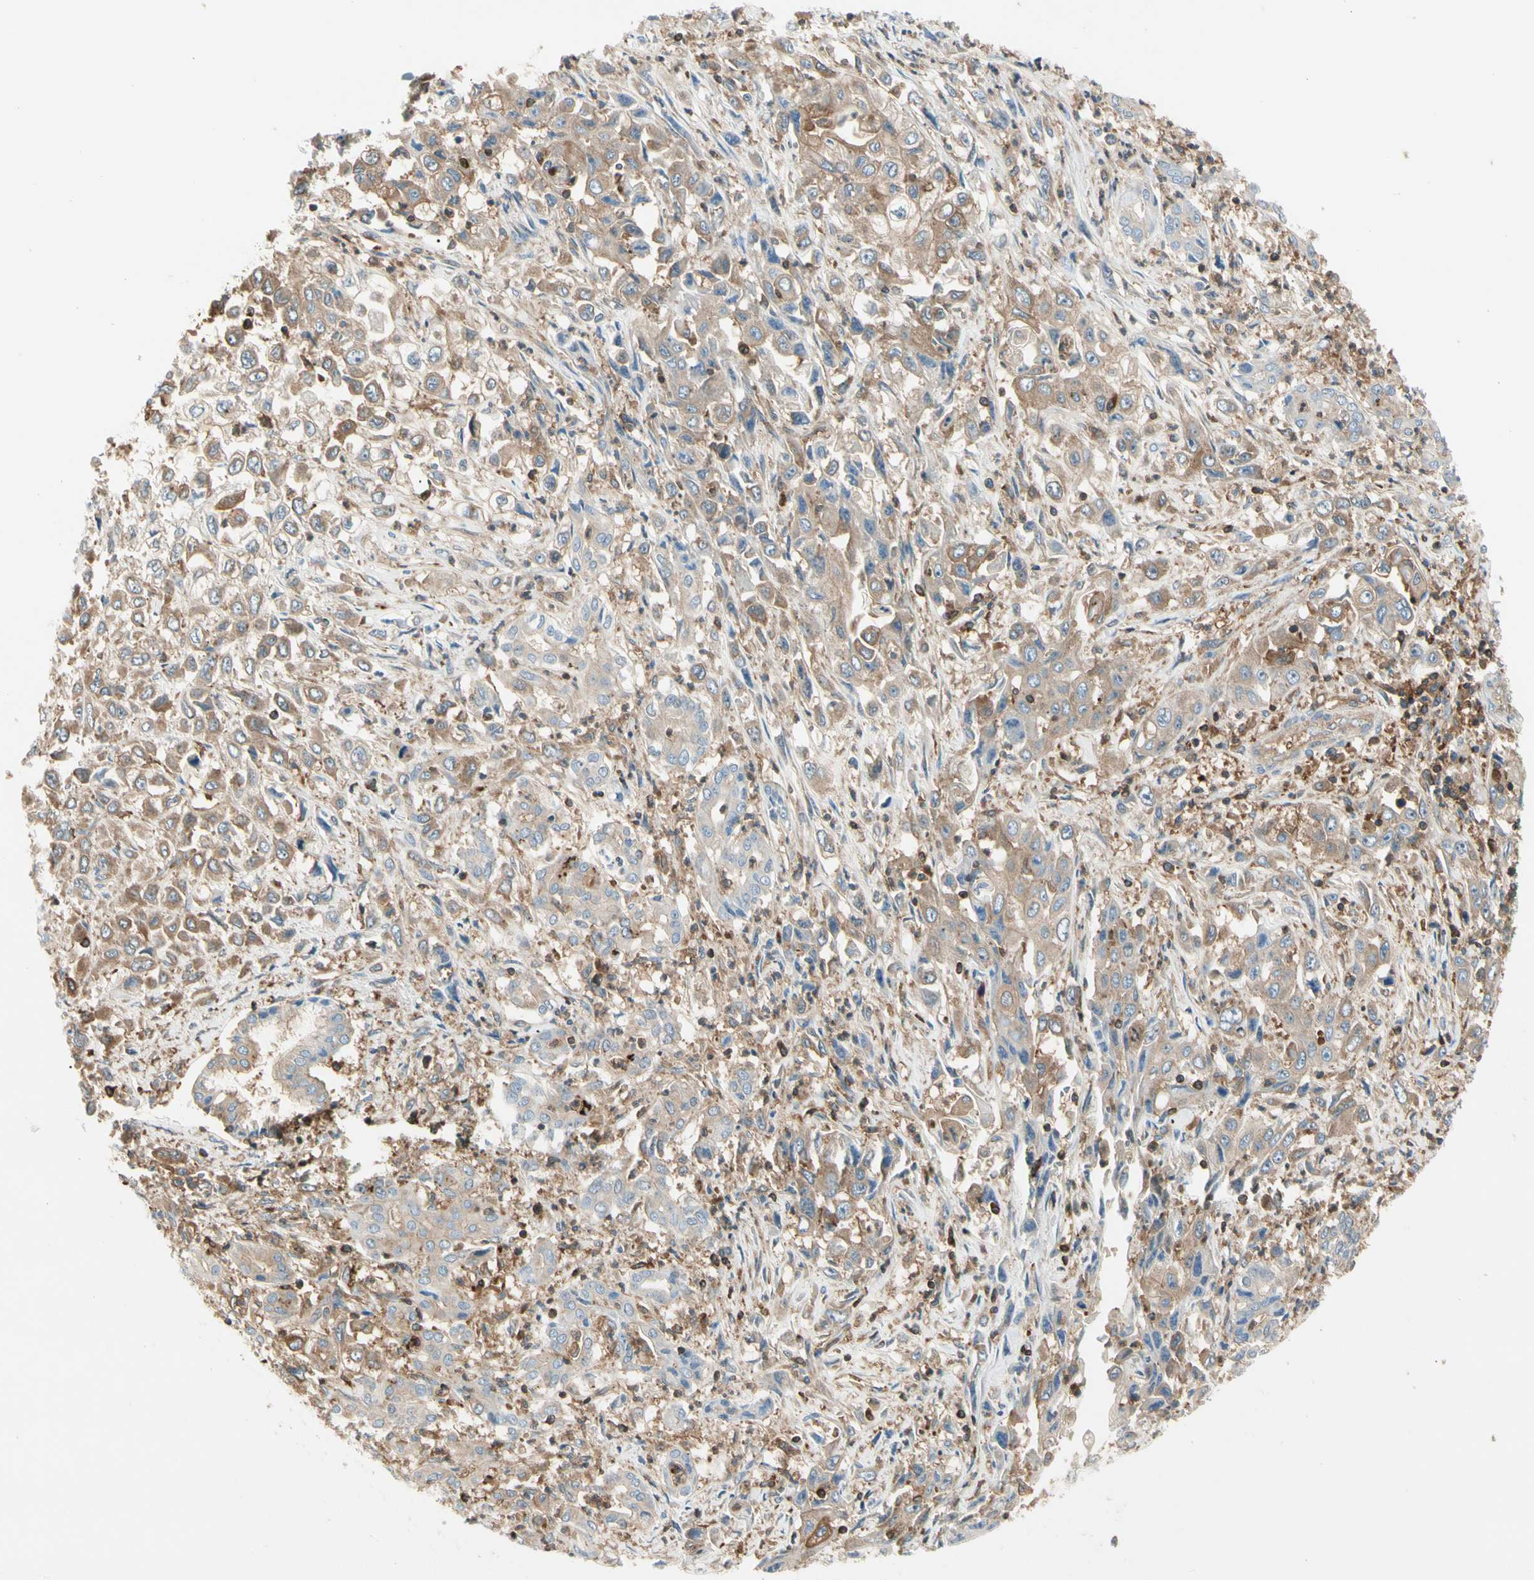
{"staining": {"intensity": "weak", "quantity": ">75%", "location": "cytoplasmic/membranous"}, "tissue": "pancreatic cancer", "cell_type": "Tumor cells", "image_type": "cancer", "snomed": [{"axis": "morphology", "description": "Adenocarcinoma, NOS"}, {"axis": "topography", "description": "Pancreas"}], "caption": "A micrograph showing weak cytoplasmic/membranous staining in approximately >75% of tumor cells in adenocarcinoma (pancreatic), as visualized by brown immunohistochemical staining.", "gene": "CAPZA2", "patient": {"sex": "male", "age": 70}}